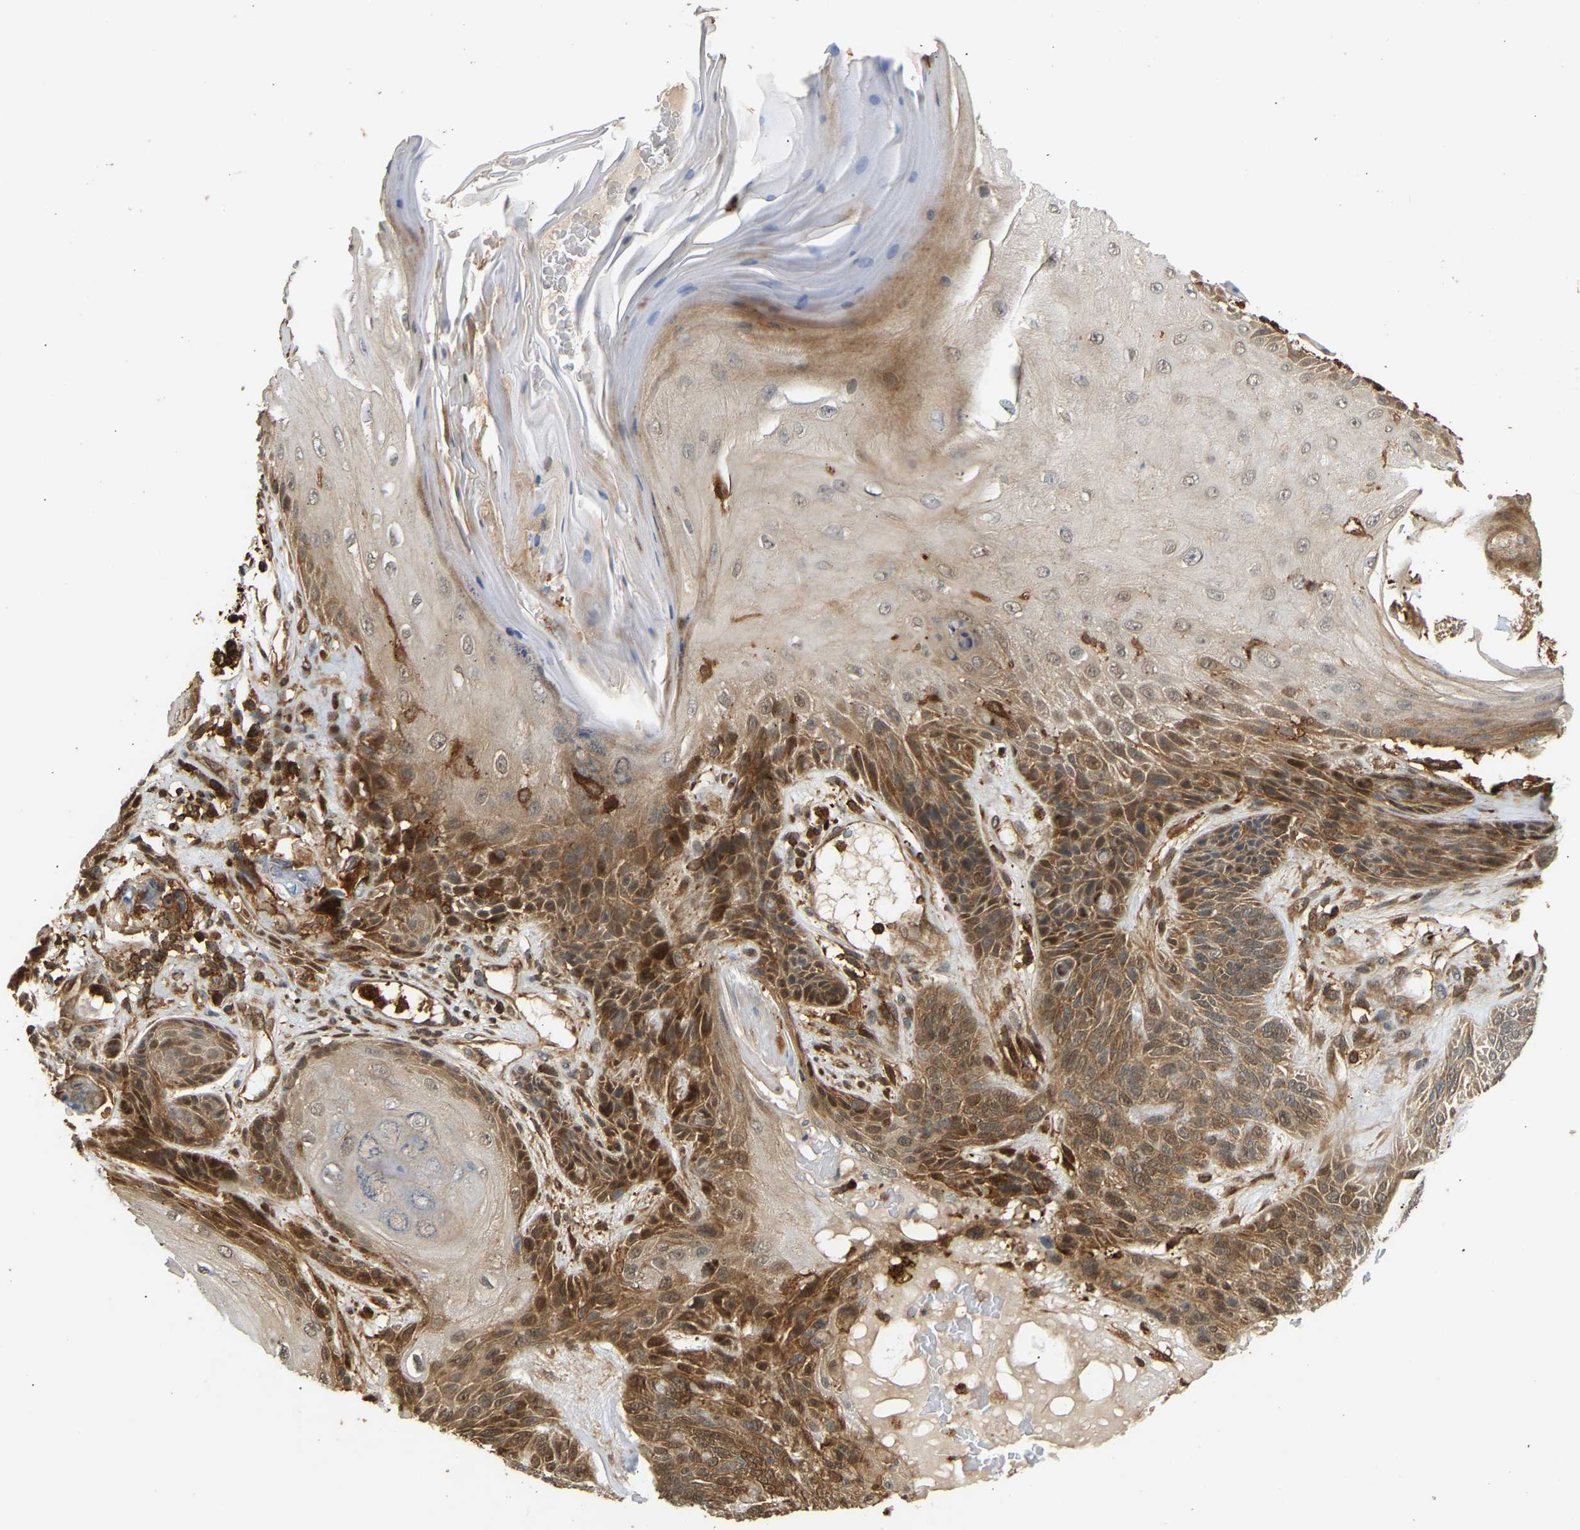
{"staining": {"intensity": "moderate", "quantity": ">75%", "location": "cytoplasmic/membranous"}, "tissue": "skin cancer", "cell_type": "Tumor cells", "image_type": "cancer", "snomed": [{"axis": "morphology", "description": "Basal cell carcinoma"}, {"axis": "topography", "description": "Skin"}], "caption": "Approximately >75% of tumor cells in skin cancer (basal cell carcinoma) display moderate cytoplasmic/membranous protein expression as visualized by brown immunohistochemical staining.", "gene": "GOPC", "patient": {"sex": "male", "age": 55}}